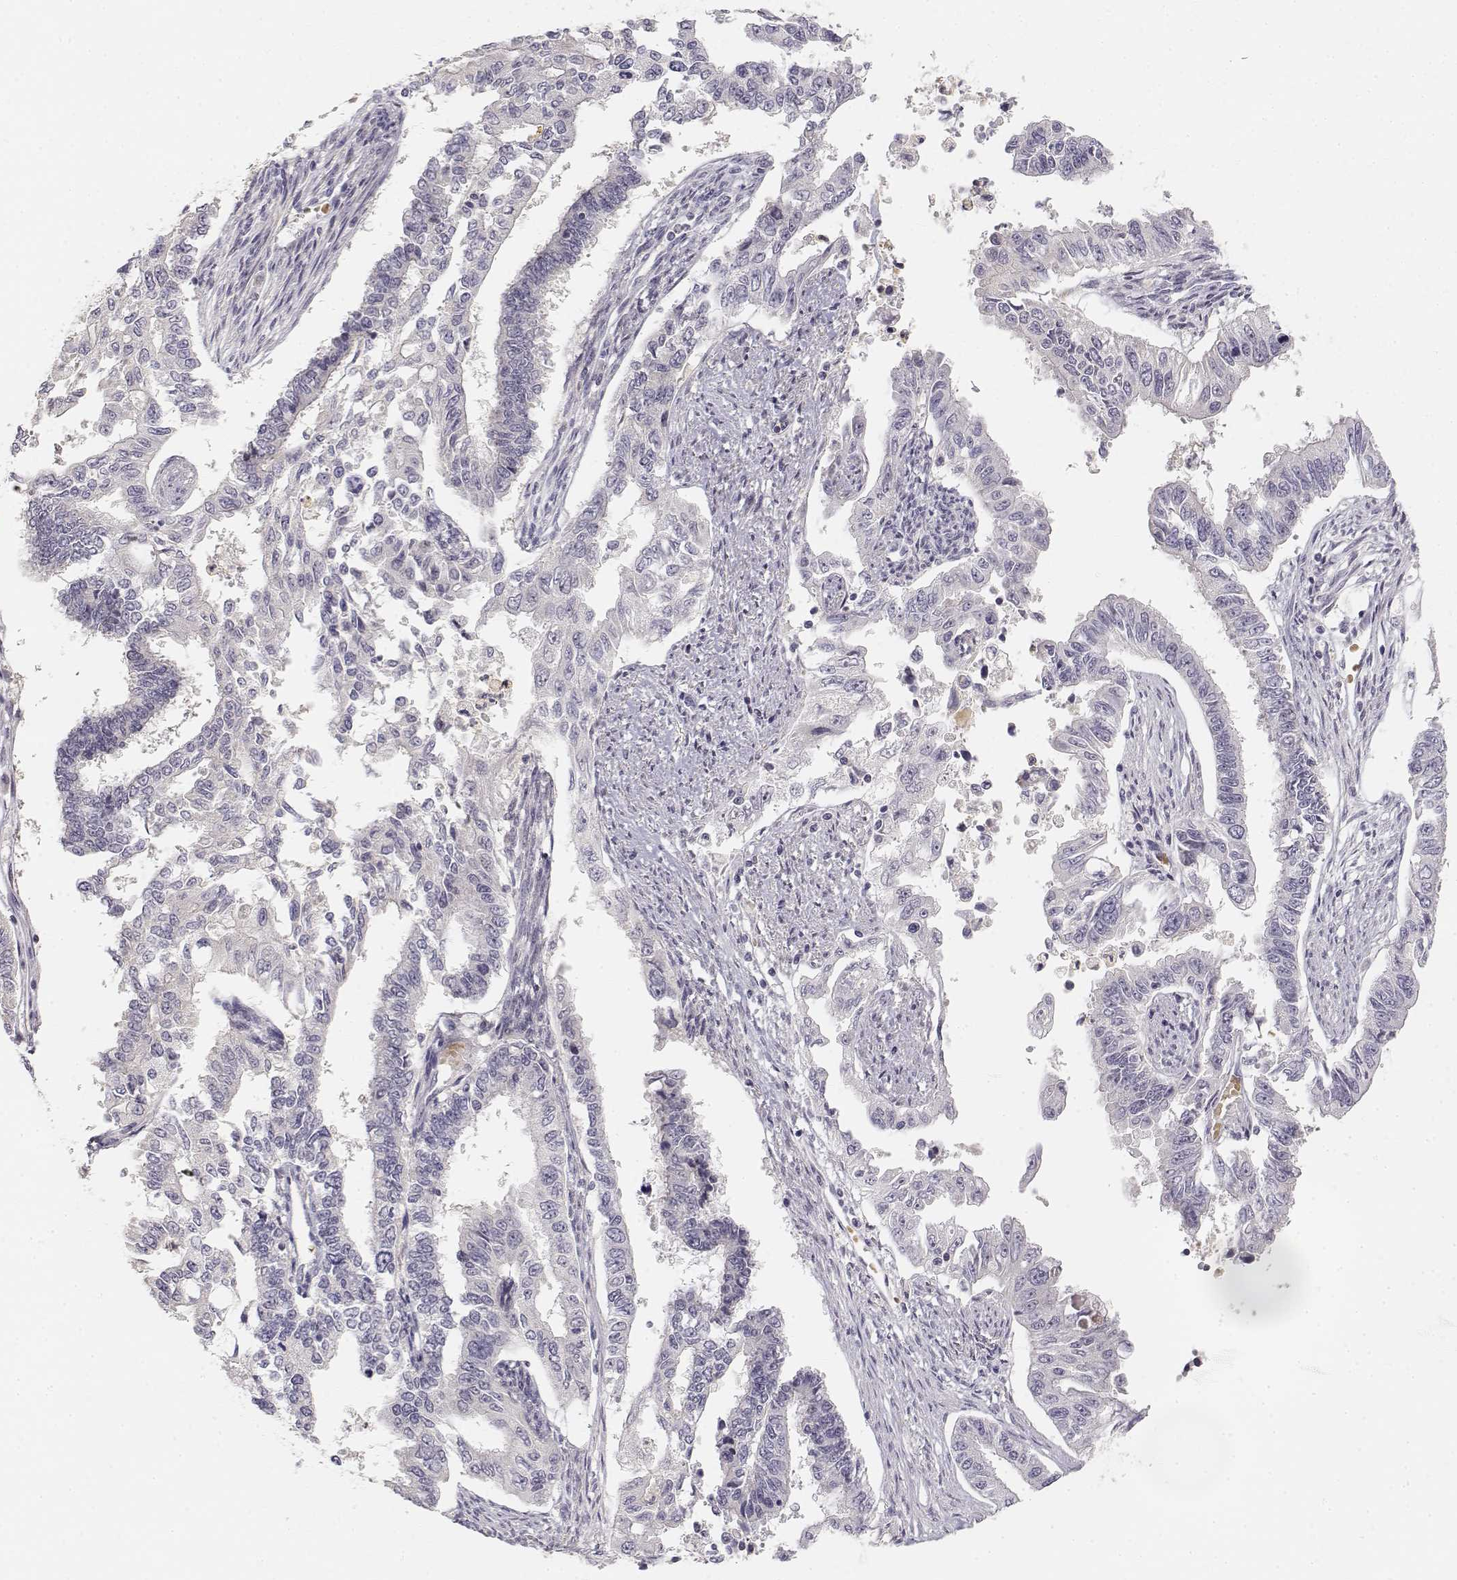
{"staining": {"intensity": "negative", "quantity": "none", "location": "none"}, "tissue": "endometrial cancer", "cell_type": "Tumor cells", "image_type": "cancer", "snomed": [{"axis": "morphology", "description": "Adenocarcinoma, NOS"}, {"axis": "topography", "description": "Uterus"}], "caption": "A high-resolution micrograph shows IHC staining of endometrial cancer (adenocarcinoma), which displays no significant positivity in tumor cells.", "gene": "GLIPR1L2", "patient": {"sex": "female", "age": 59}}